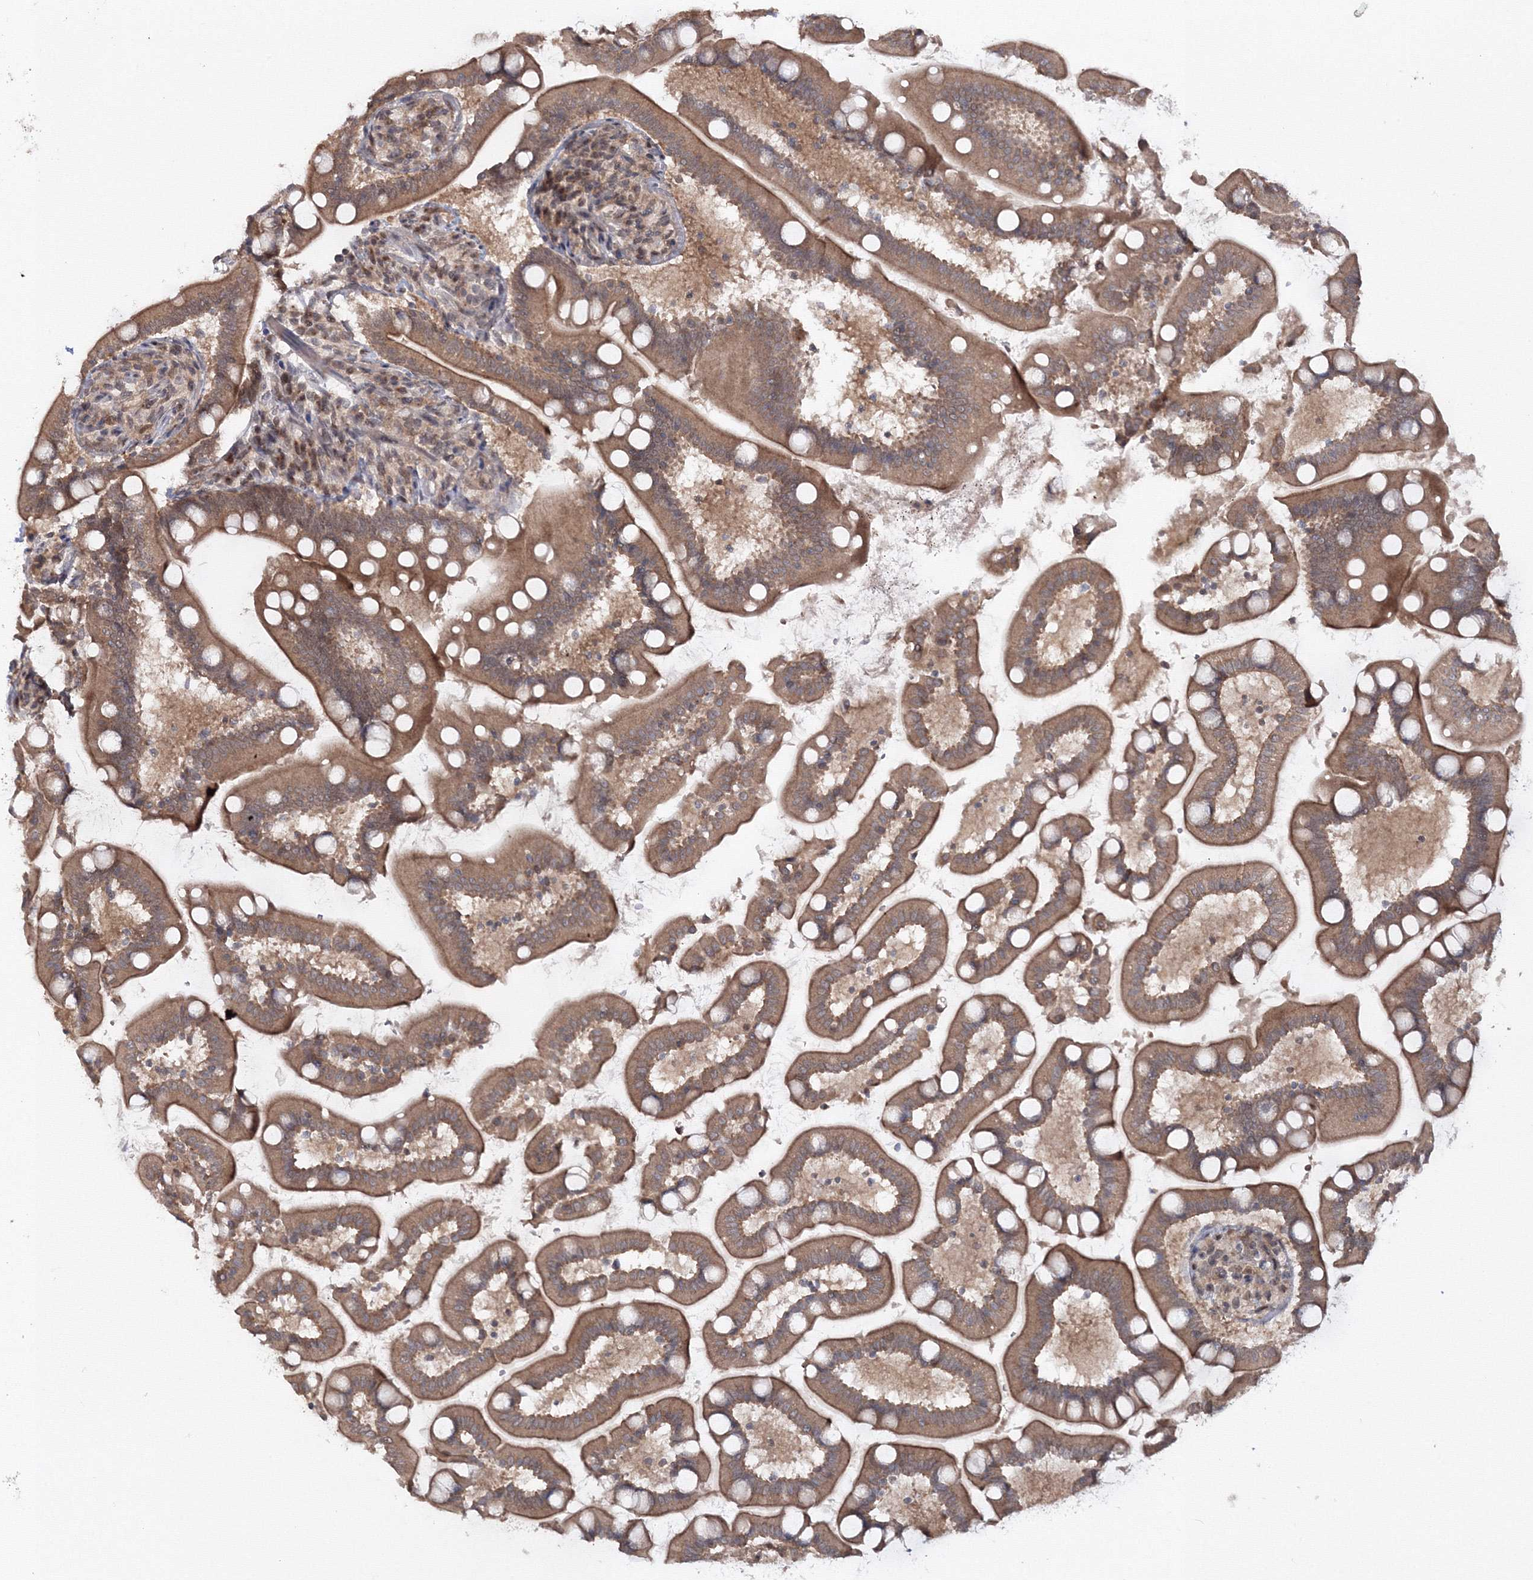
{"staining": {"intensity": "strong", "quantity": ">75%", "location": "cytoplasmic/membranous"}, "tissue": "small intestine", "cell_type": "Glandular cells", "image_type": "normal", "snomed": [{"axis": "morphology", "description": "Normal tissue, NOS"}, {"axis": "topography", "description": "Small intestine"}], "caption": "The histopathology image displays a brown stain indicating the presence of a protein in the cytoplasmic/membranous of glandular cells in small intestine.", "gene": "ZFAND6", "patient": {"sex": "female", "age": 64}}